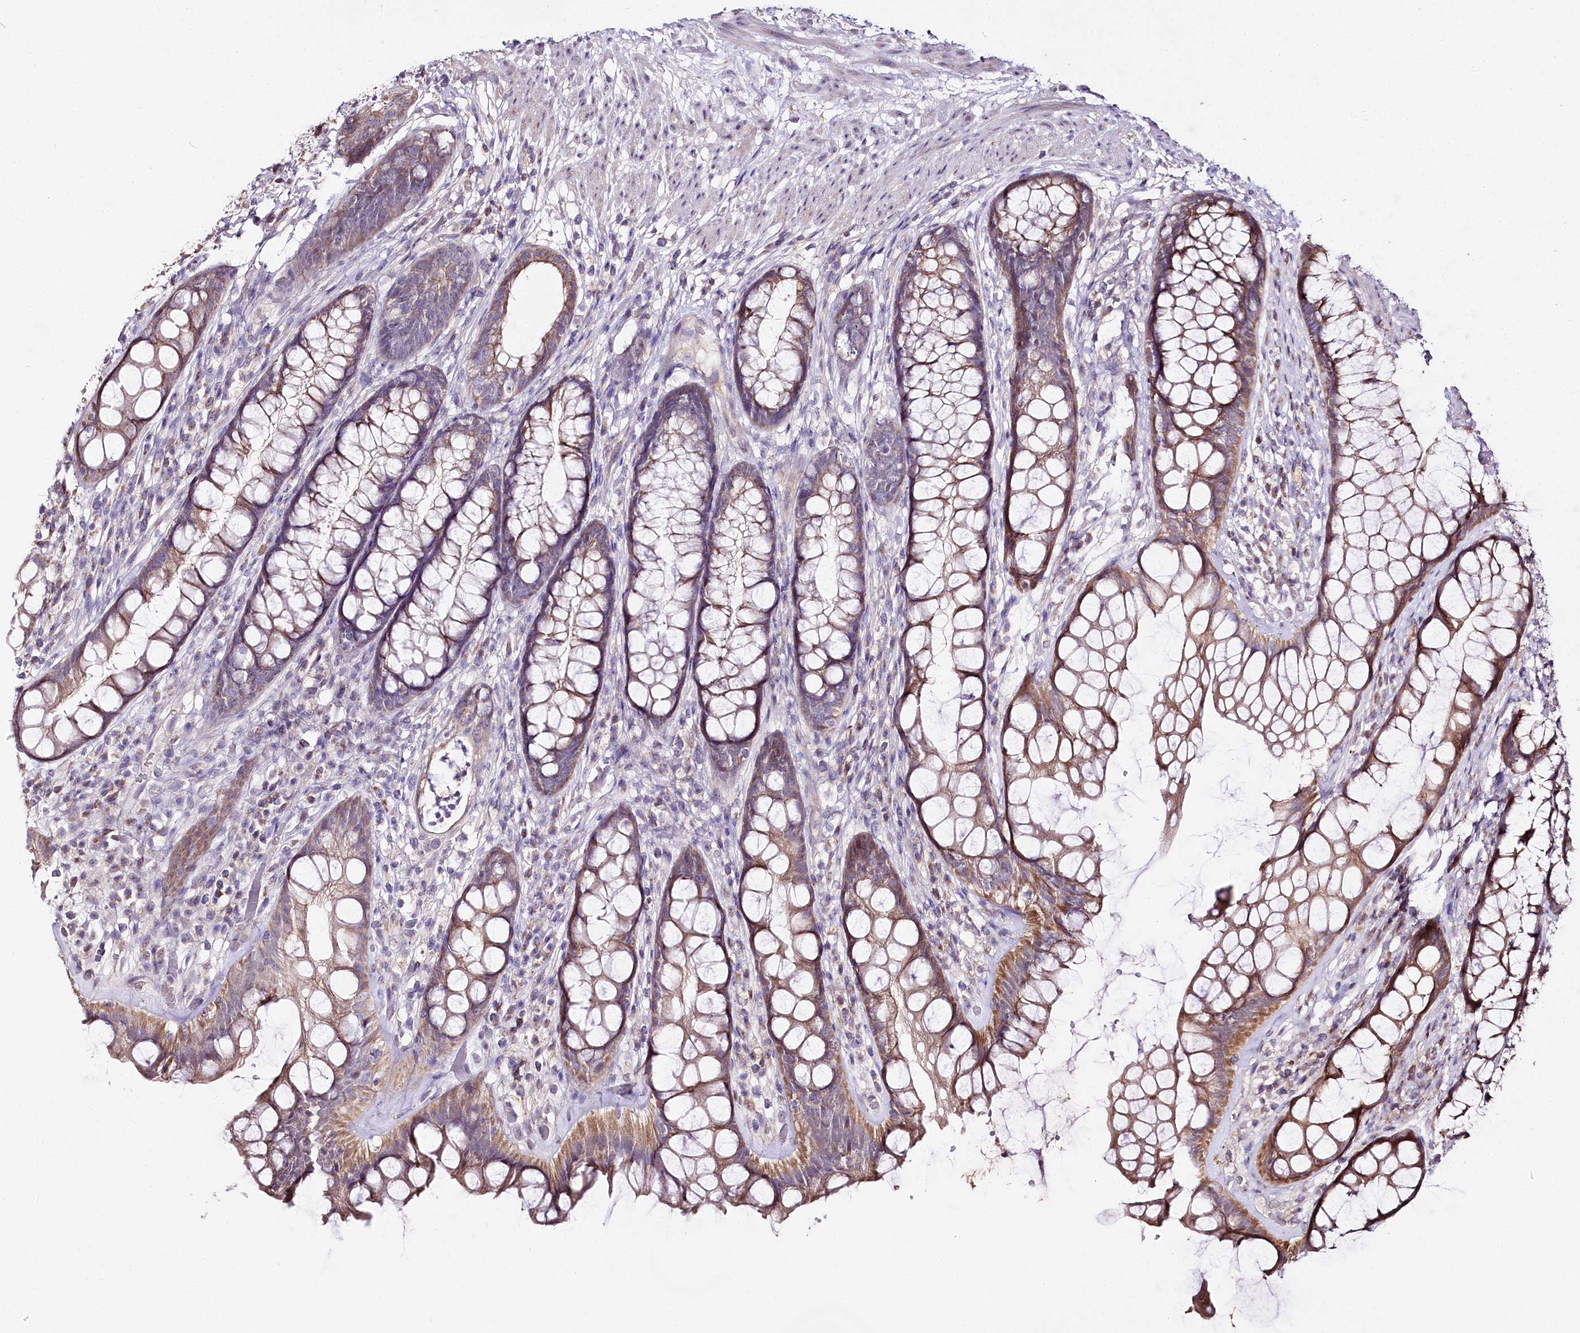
{"staining": {"intensity": "moderate", "quantity": ">75%", "location": "cytoplasmic/membranous"}, "tissue": "rectum", "cell_type": "Glandular cells", "image_type": "normal", "snomed": [{"axis": "morphology", "description": "Normal tissue, NOS"}, {"axis": "topography", "description": "Rectum"}], "caption": "Rectum stained for a protein (brown) shows moderate cytoplasmic/membranous positive expression in about >75% of glandular cells.", "gene": "ZNF226", "patient": {"sex": "male", "age": 74}}